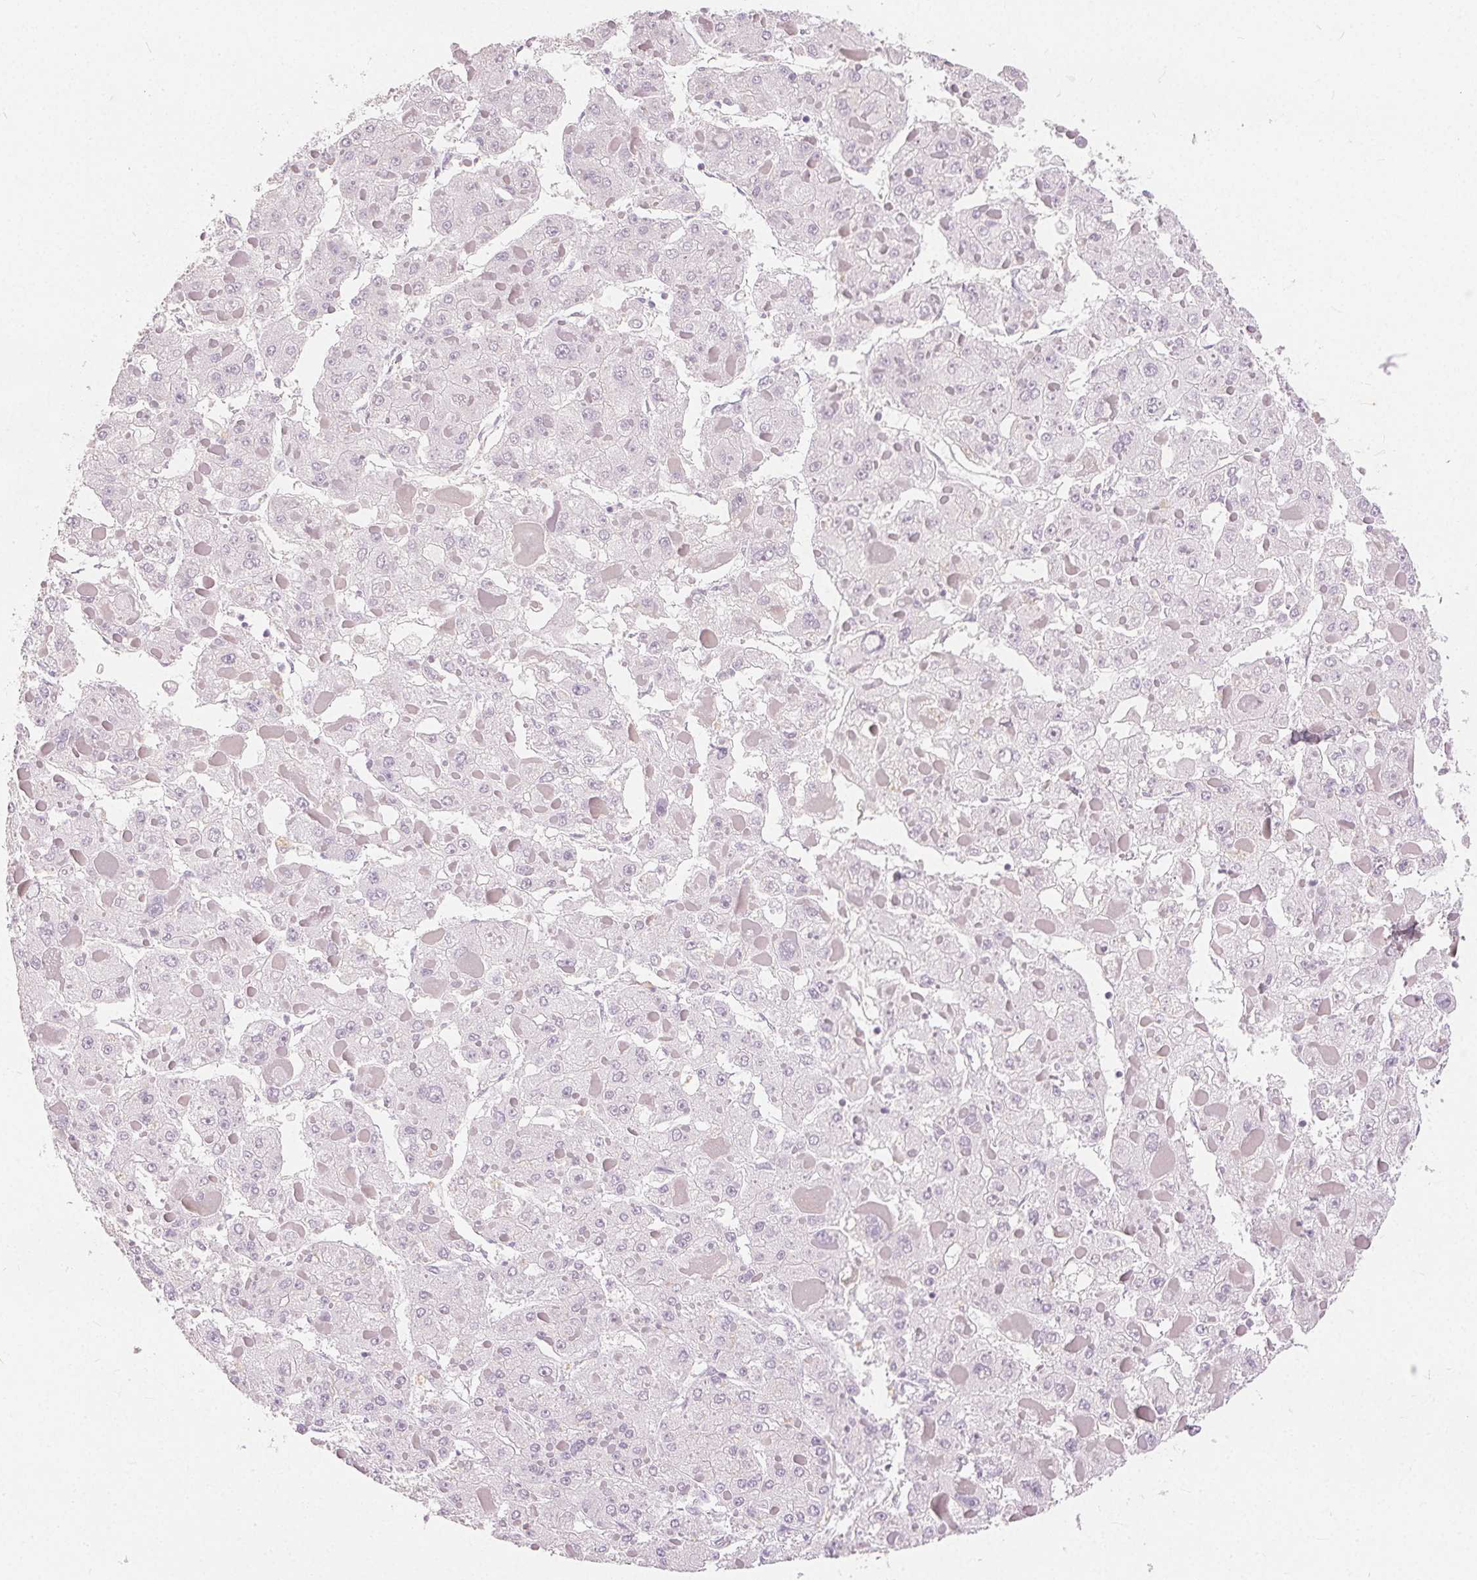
{"staining": {"intensity": "negative", "quantity": "none", "location": "none"}, "tissue": "liver cancer", "cell_type": "Tumor cells", "image_type": "cancer", "snomed": [{"axis": "morphology", "description": "Carcinoma, Hepatocellular, NOS"}, {"axis": "topography", "description": "Liver"}], "caption": "Immunohistochemistry (IHC) image of neoplastic tissue: hepatocellular carcinoma (liver) stained with DAB demonstrates no significant protein staining in tumor cells. Brightfield microscopy of immunohistochemistry (IHC) stained with DAB (brown) and hematoxylin (blue), captured at high magnification.", "gene": "CA12", "patient": {"sex": "female", "age": 73}}